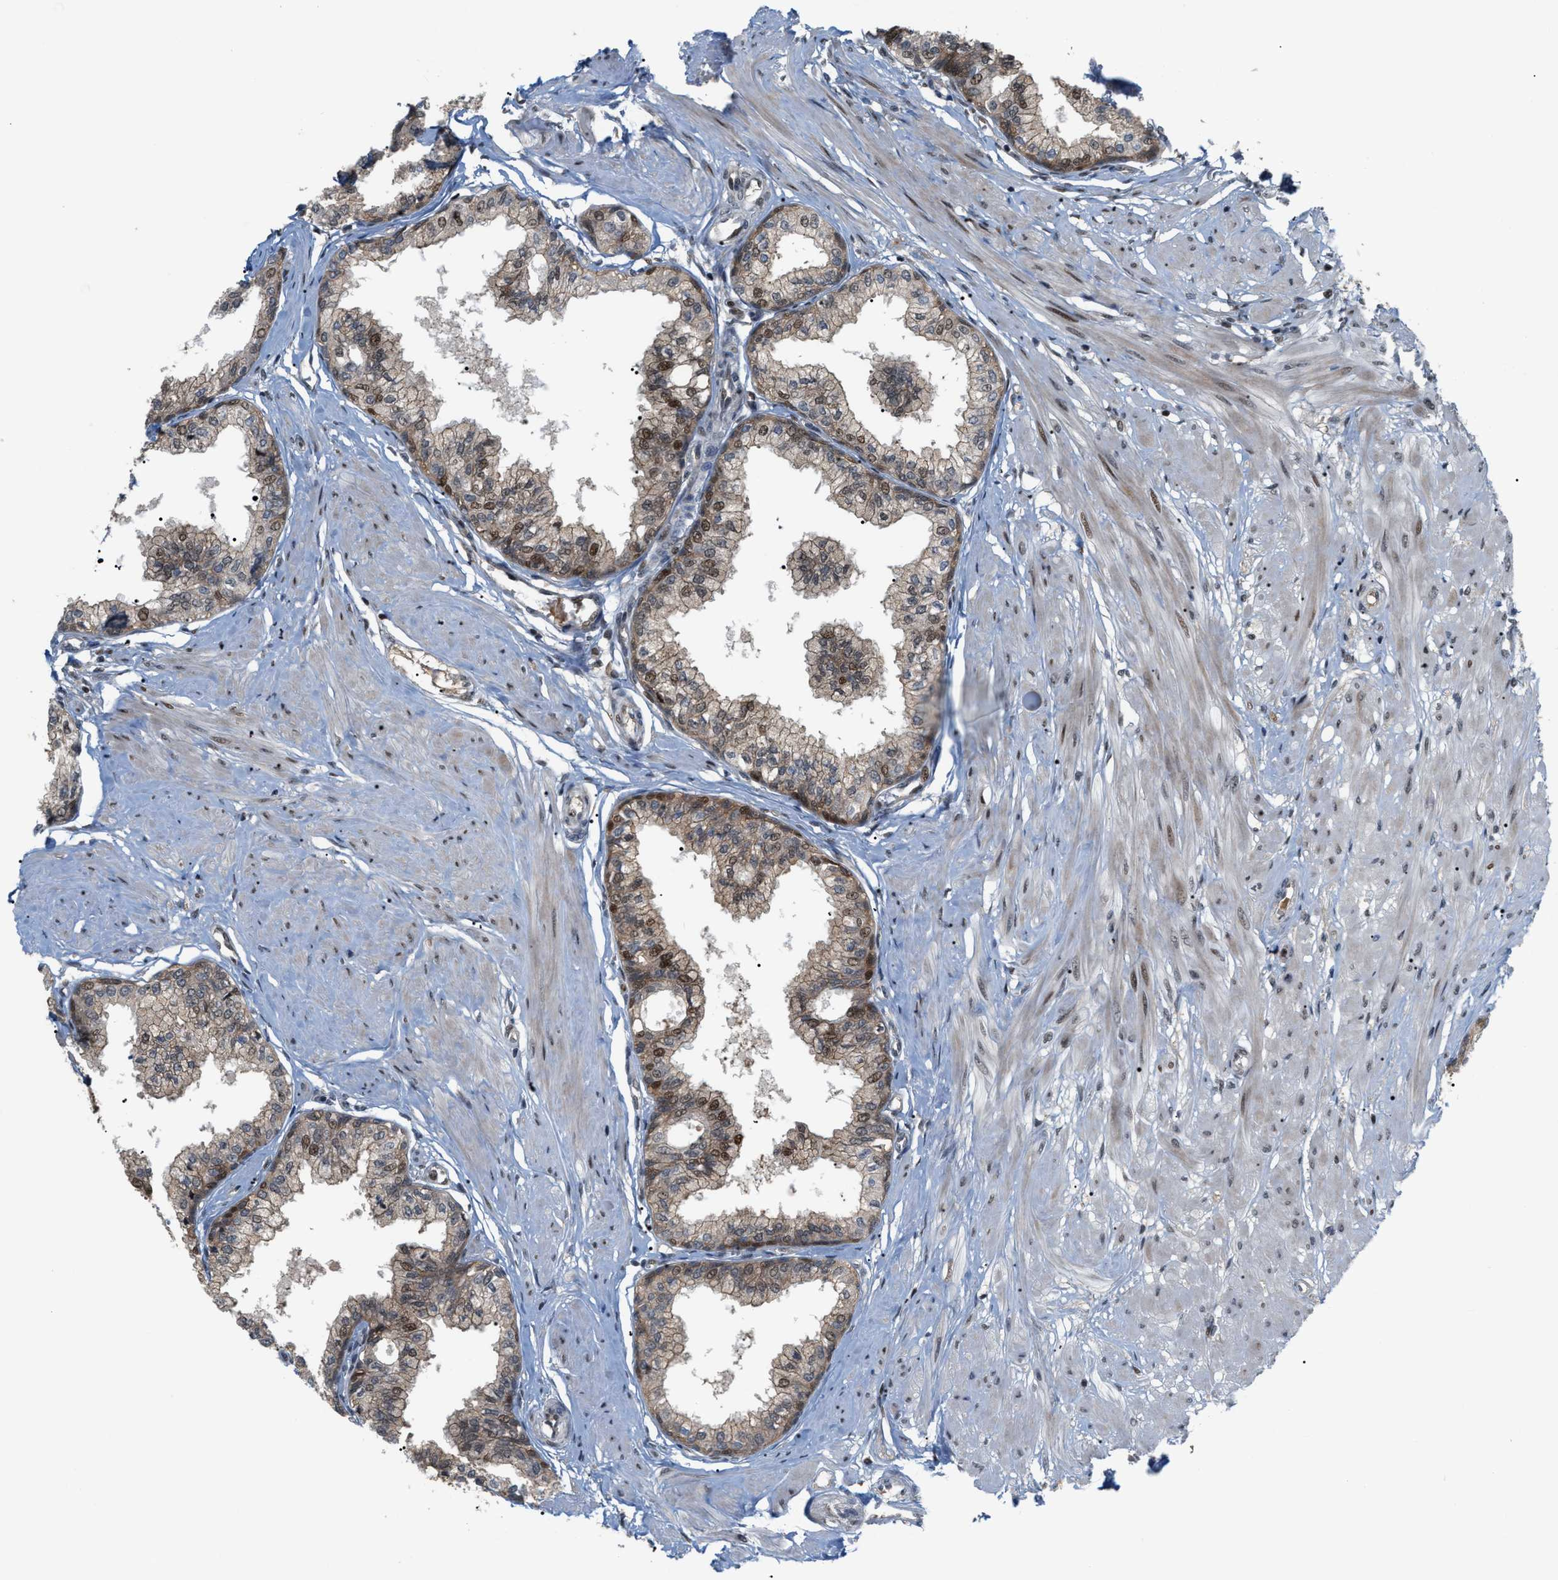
{"staining": {"intensity": "moderate", "quantity": ">75%", "location": "cytoplasmic/membranous,nuclear"}, "tissue": "seminal vesicle", "cell_type": "Glandular cells", "image_type": "normal", "snomed": [{"axis": "morphology", "description": "Normal tissue, NOS"}, {"axis": "topography", "description": "Prostate"}, {"axis": "topography", "description": "Seminal veicle"}], "caption": "This photomicrograph displays IHC staining of unremarkable human seminal vesicle, with medium moderate cytoplasmic/membranous,nuclear positivity in about >75% of glandular cells.", "gene": "RFFL", "patient": {"sex": "male", "age": 60}}